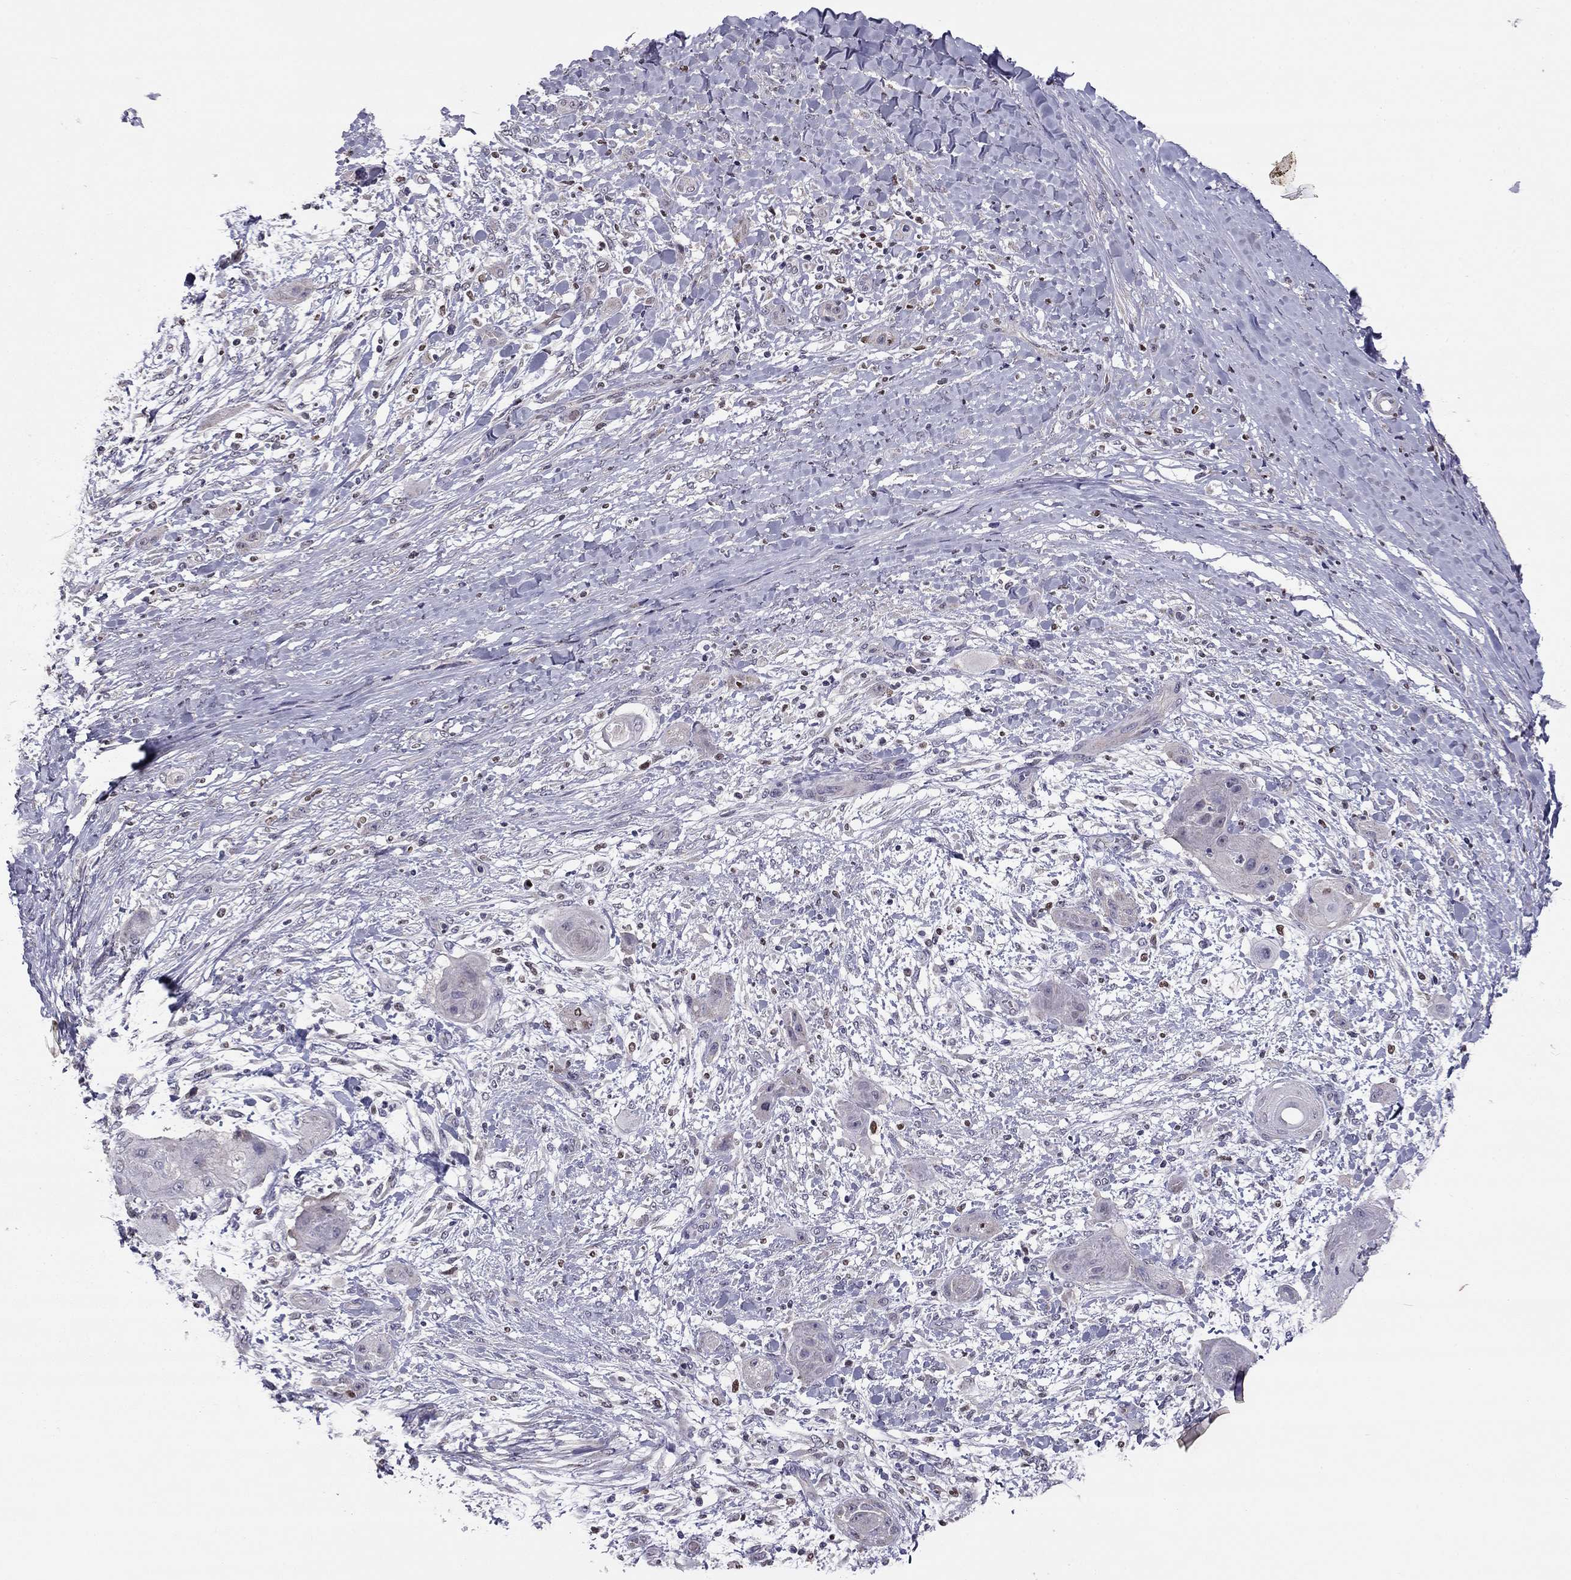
{"staining": {"intensity": "negative", "quantity": "none", "location": "none"}, "tissue": "skin cancer", "cell_type": "Tumor cells", "image_type": "cancer", "snomed": [{"axis": "morphology", "description": "Squamous cell carcinoma, NOS"}, {"axis": "topography", "description": "Skin"}], "caption": "This is an immunohistochemistry photomicrograph of human squamous cell carcinoma (skin). There is no staining in tumor cells.", "gene": "HCN1", "patient": {"sex": "male", "age": 62}}